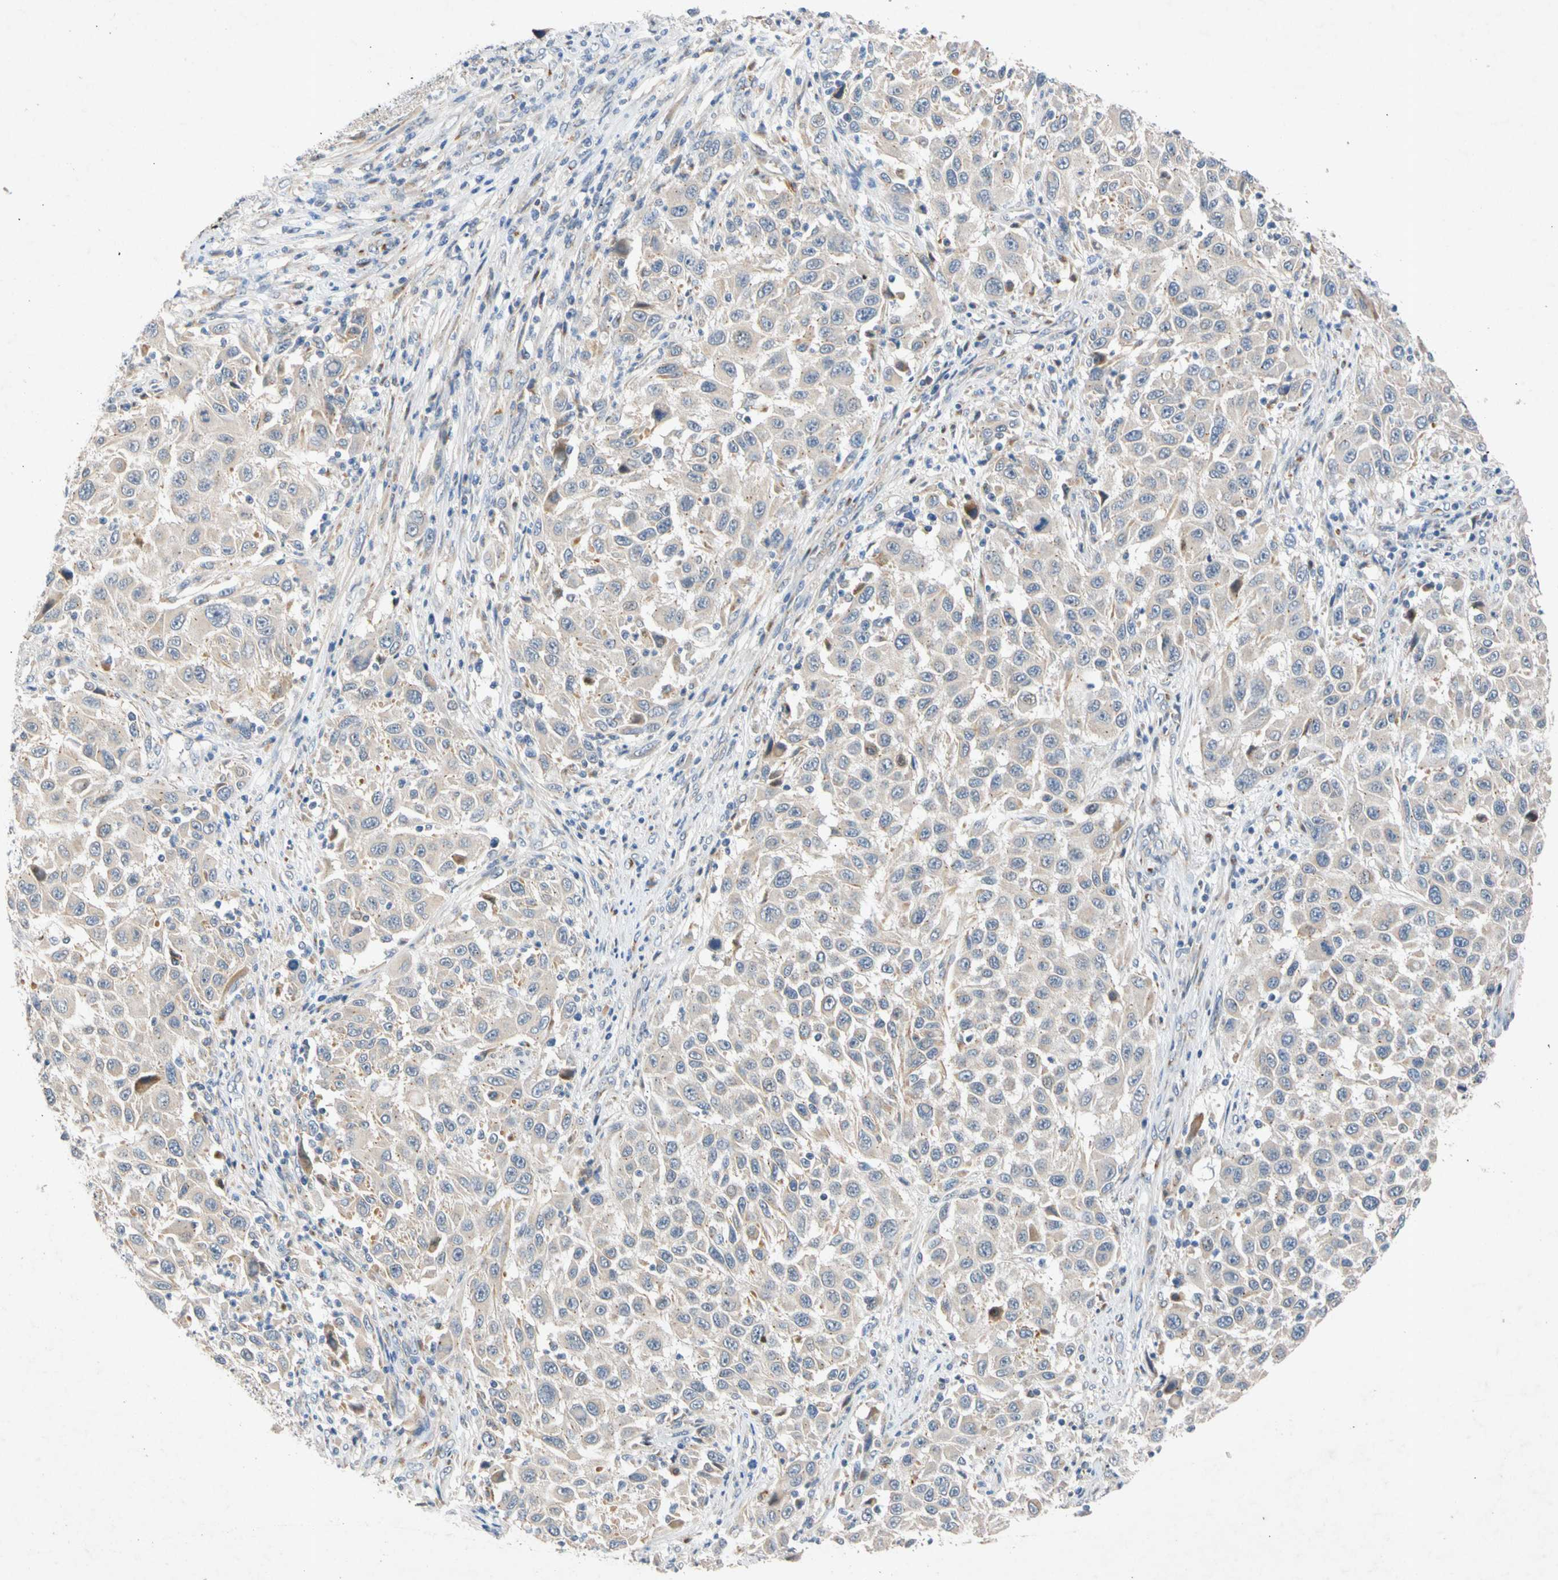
{"staining": {"intensity": "negative", "quantity": "none", "location": "none"}, "tissue": "melanoma", "cell_type": "Tumor cells", "image_type": "cancer", "snomed": [{"axis": "morphology", "description": "Malignant melanoma, Metastatic site"}, {"axis": "topography", "description": "Lymph node"}], "caption": "A high-resolution micrograph shows IHC staining of melanoma, which demonstrates no significant expression in tumor cells. The staining was performed using DAB (3,3'-diaminobenzidine) to visualize the protein expression in brown, while the nuclei were stained in blue with hematoxylin (Magnification: 20x).", "gene": "GASK1B", "patient": {"sex": "male", "age": 61}}